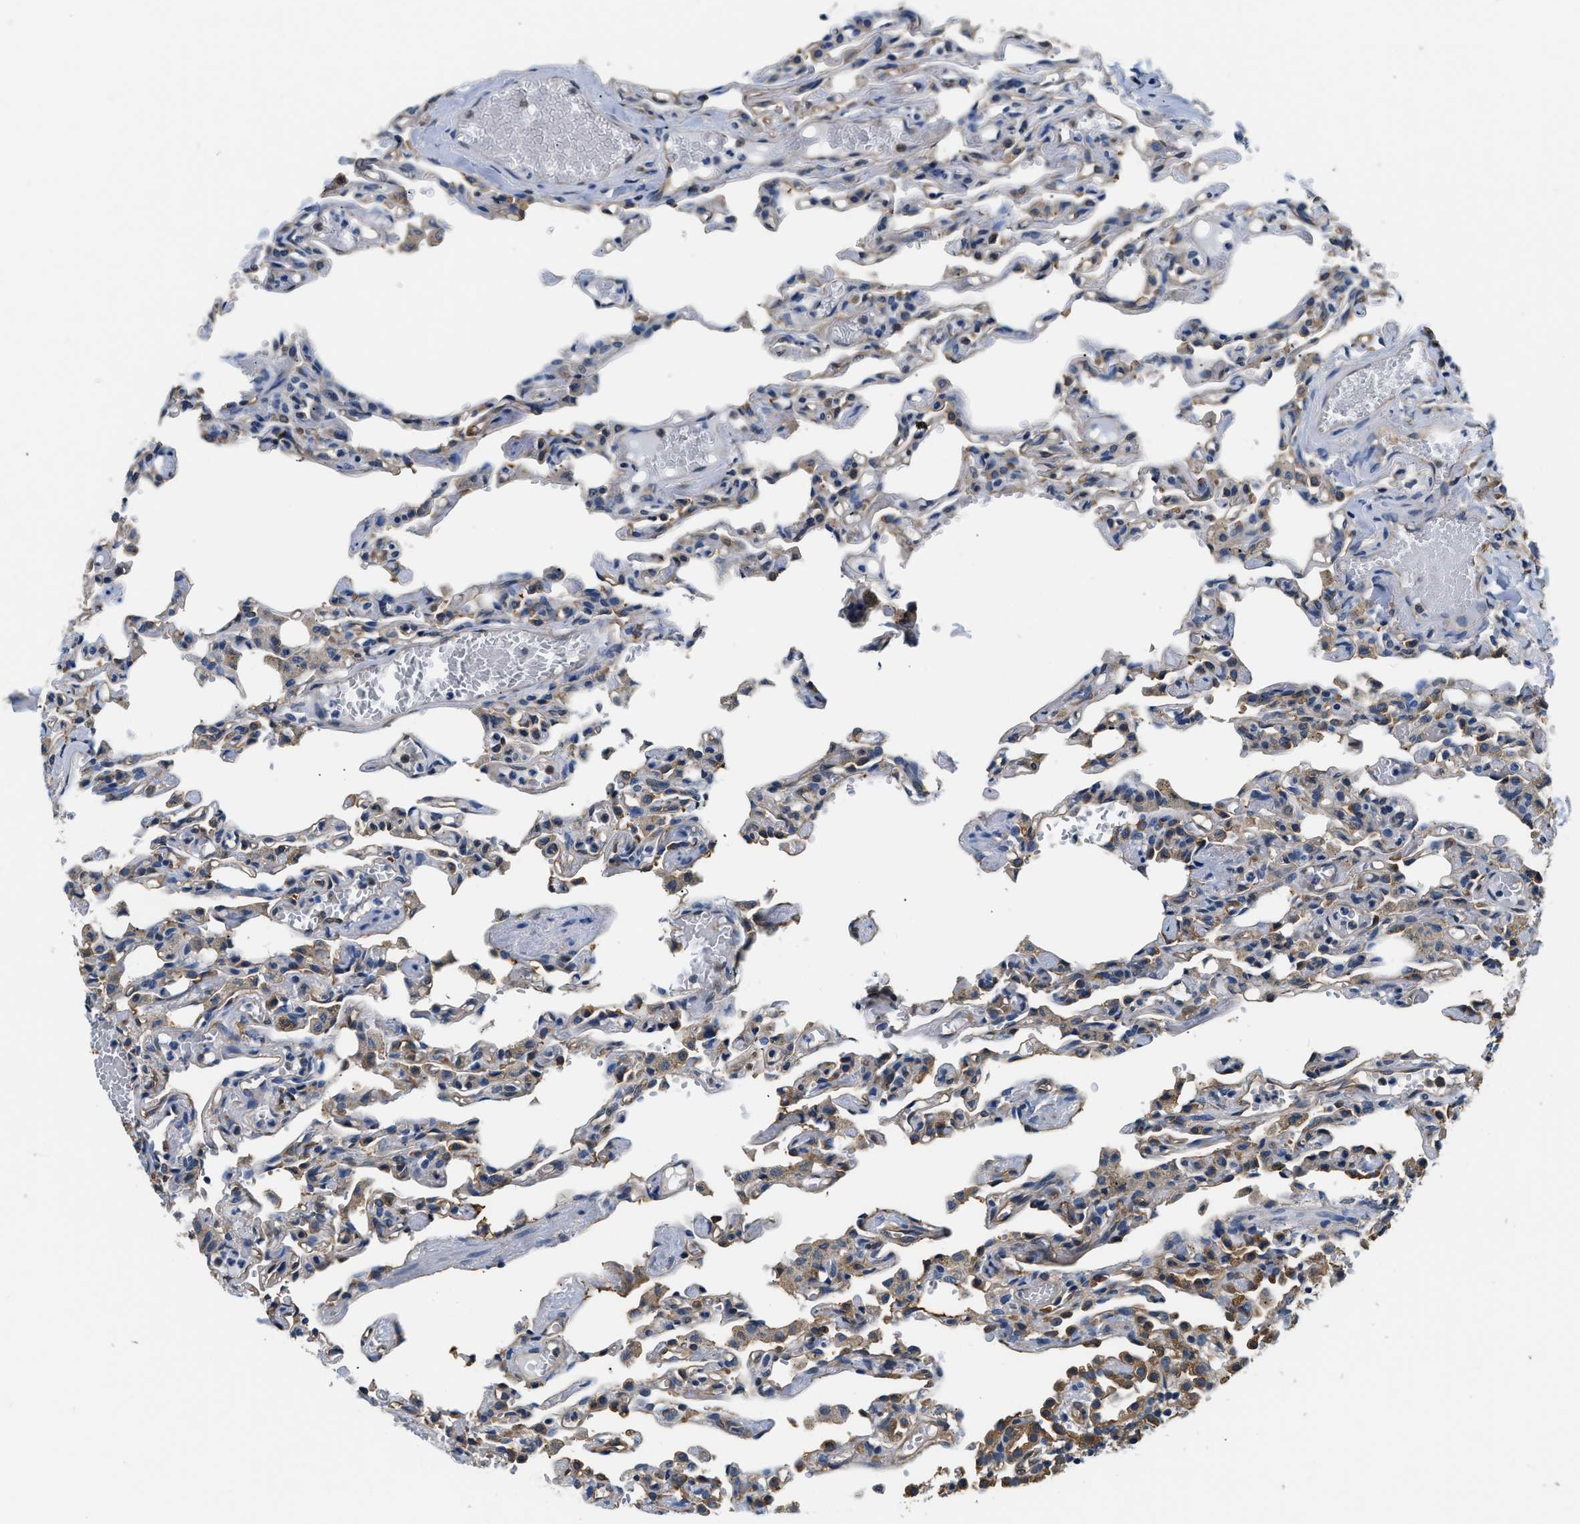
{"staining": {"intensity": "negative", "quantity": "none", "location": "none"}, "tissue": "lung", "cell_type": "Alveolar cells", "image_type": "normal", "snomed": [{"axis": "morphology", "description": "Normal tissue, NOS"}, {"axis": "topography", "description": "Lung"}], "caption": "Immunohistochemical staining of benign lung shows no significant positivity in alveolar cells. The staining was performed using DAB (3,3'-diaminobenzidine) to visualize the protein expression in brown, while the nuclei were stained in blue with hematoxylin (Magnification: 20x).", "gene": "PPP2R1B", "patient": {"sex": "male", "age": 21}}